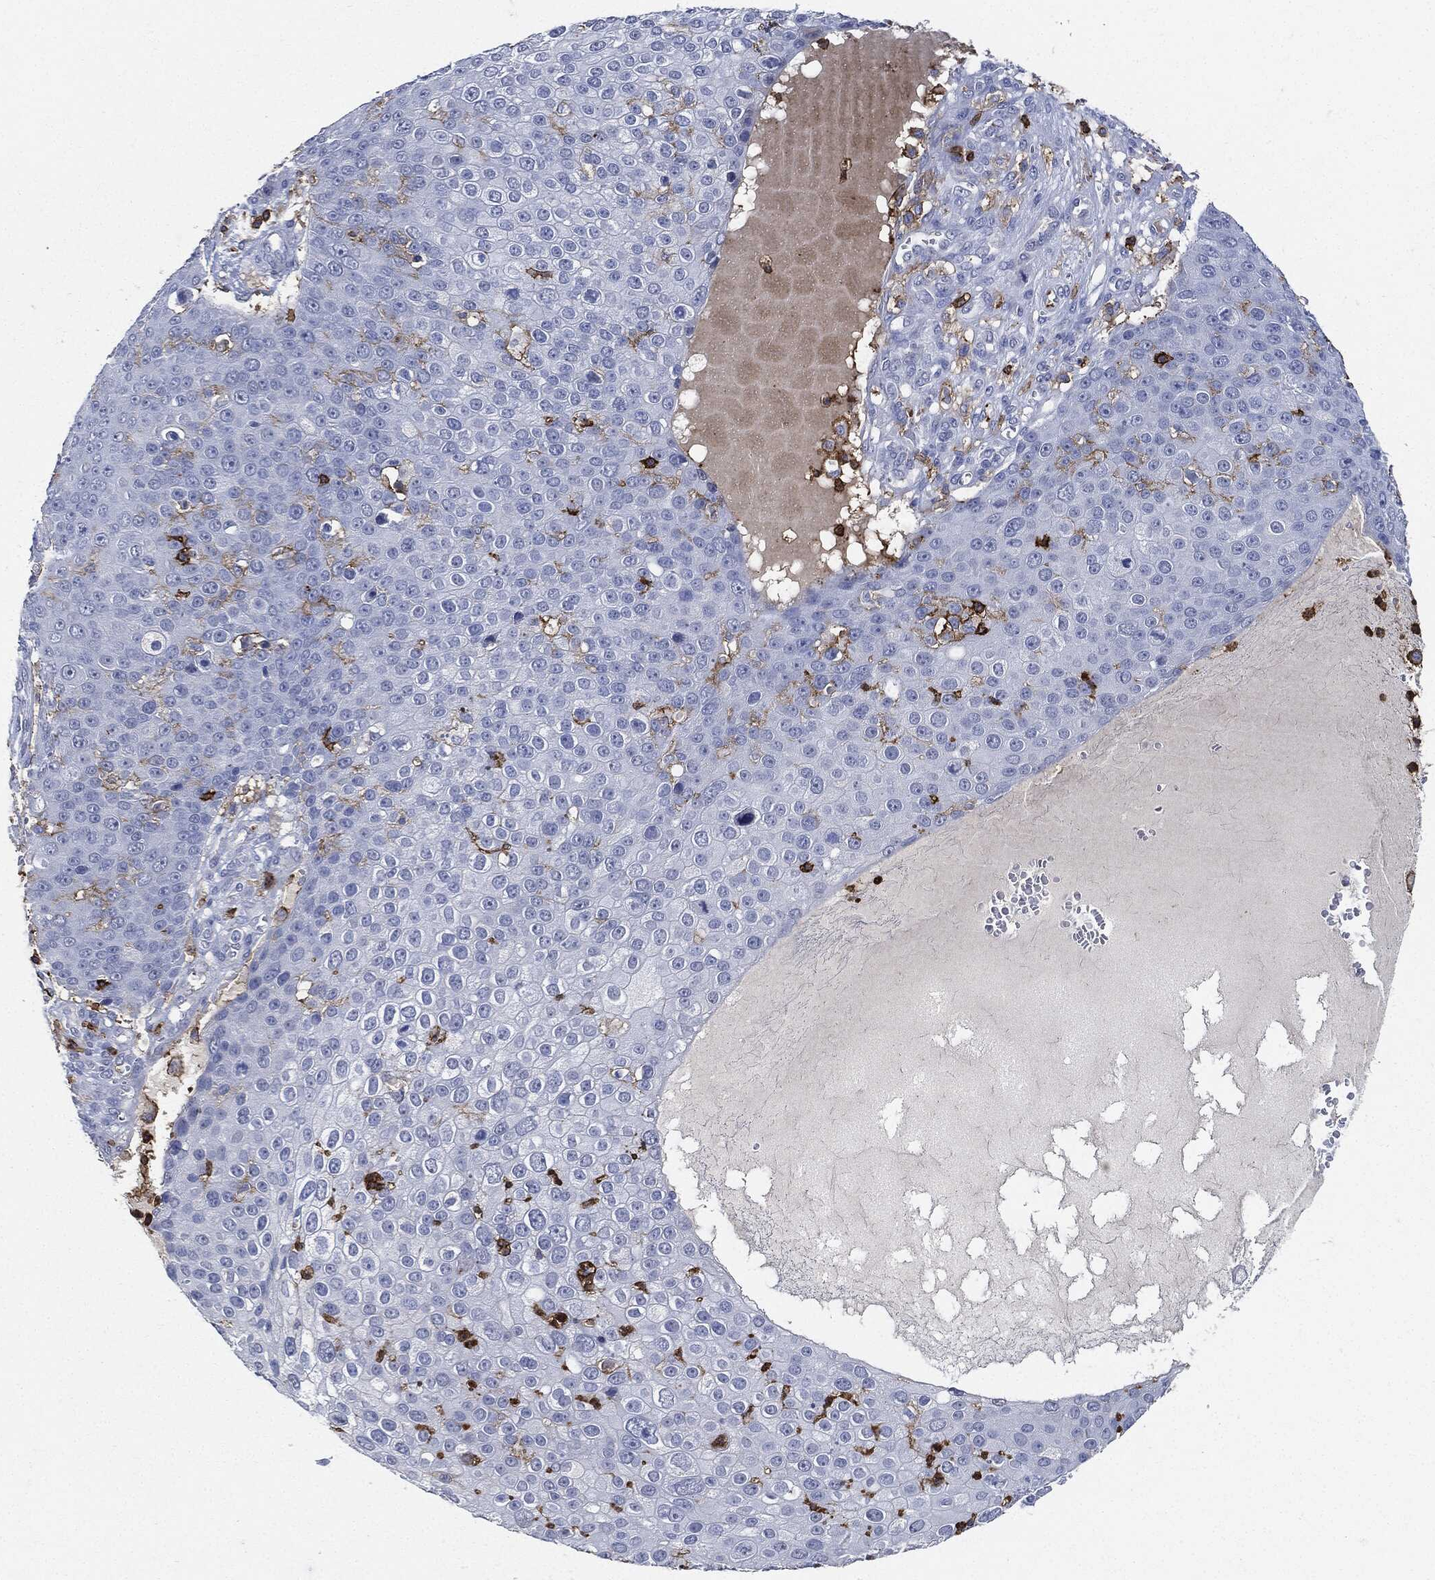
{"staining": {"intensity": "negative", "quantity": "none", "location": "none"}, "tissue": "skin cancer", "cell_type": "Tumor cells", "image_type": "cancer", "snomed": [{"axis": "morphology", "description": "Squamous cell carcinoma, NOS"}, {"axis": "topography", "description": "Skin"}], "caption": "Tumor cells are negative for brown protein staining in squamous cell carcinoma (skin). The staining is performed using DAB (3,3'-diaminobenzidine) brown chromogen with nuclei counter-stained in using hematoxylin.", "gene": "PTPRC", "patient": {"sex": "male", "age": 71}}